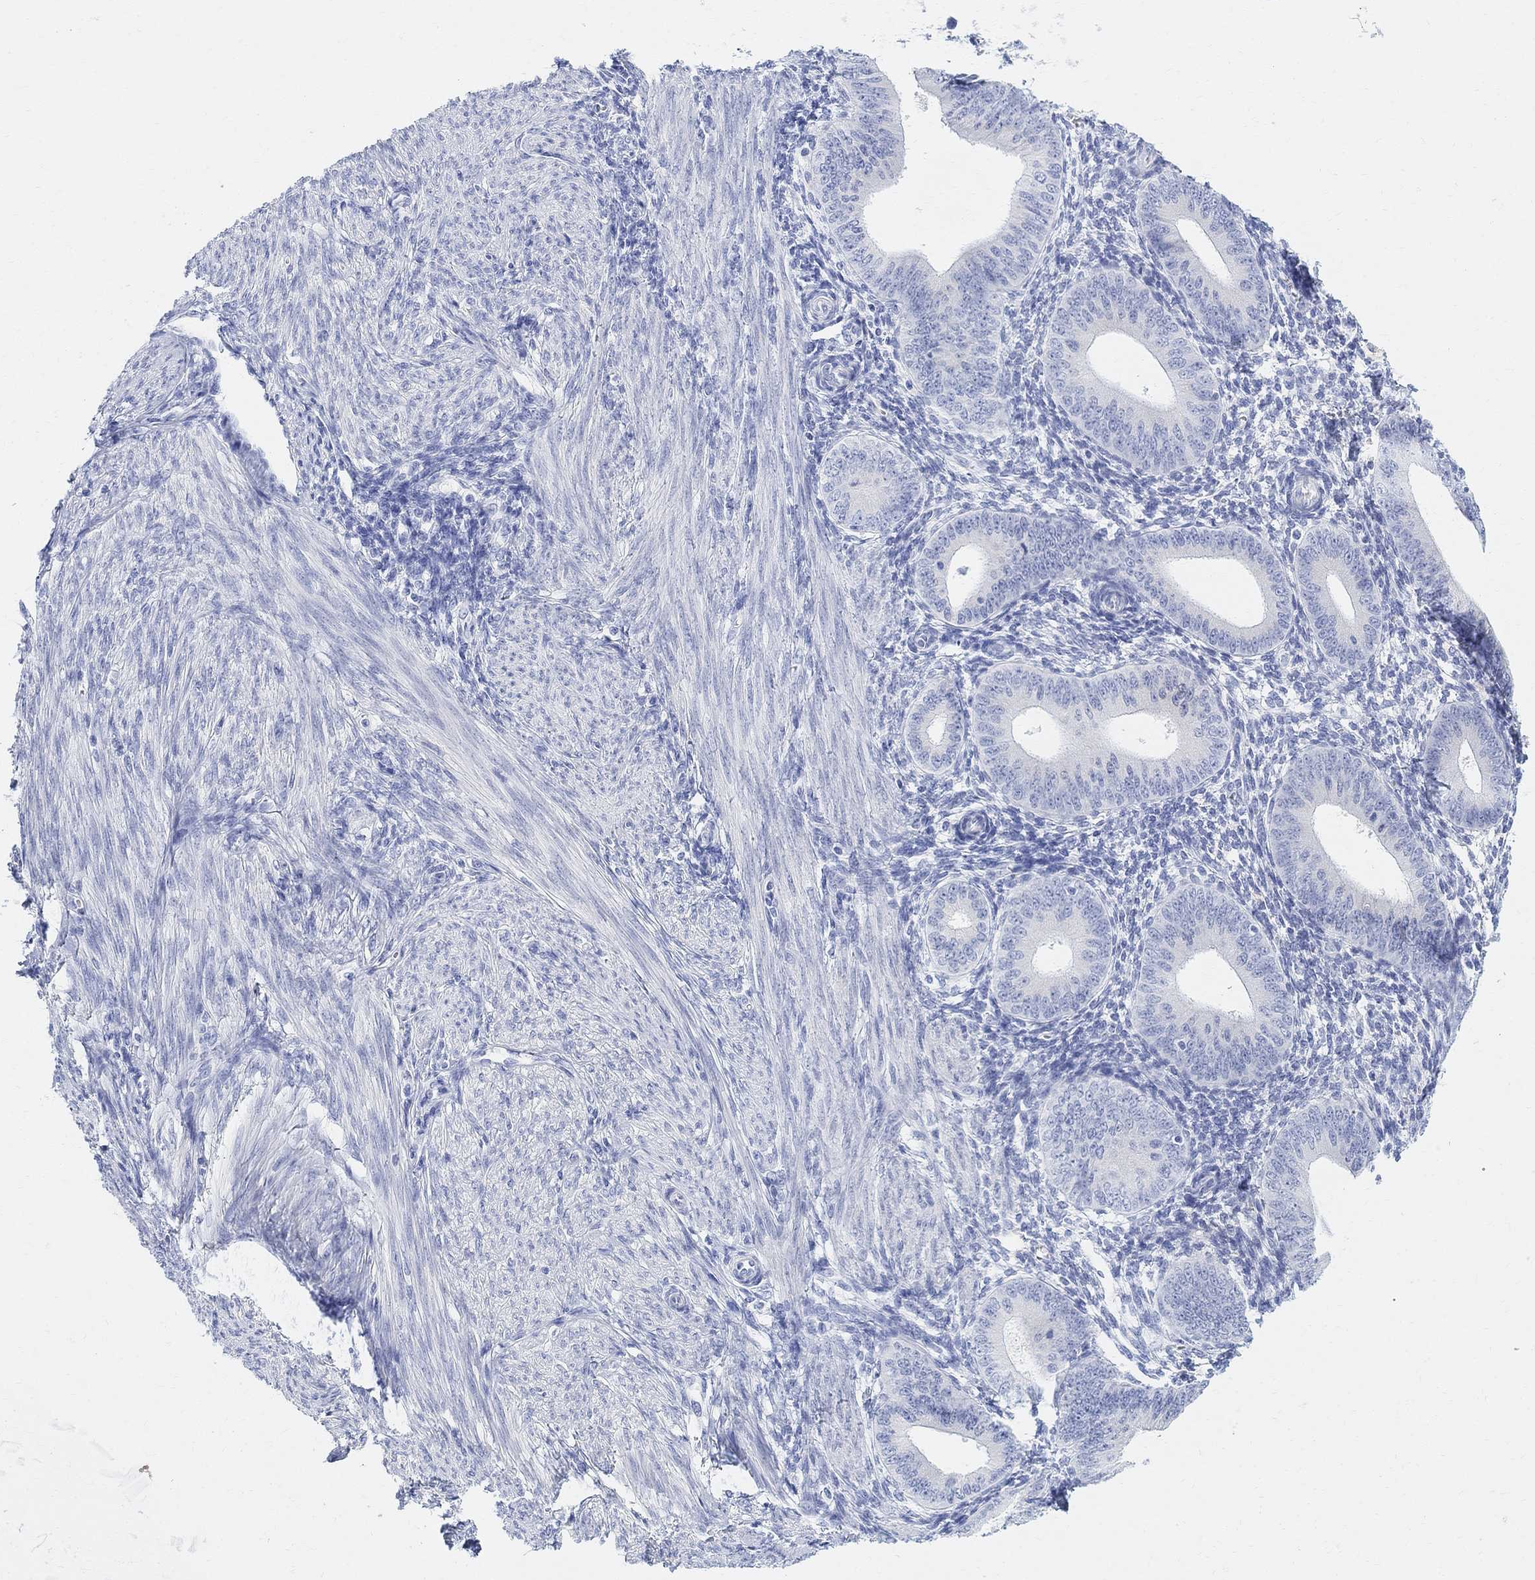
{"staining": {"intensity": "negative", "quantity": "none", "location": "none"}, "tissue": "endometrium", "cell_type": "Cells in endometrial stroma", "image_type": "normal", "snomed": [{"axis": "morphology", "description": "Normal tissue, NOS"}, {"axis": "topography", "description": "Endometrium"}], "caption": "IHC of benign human endometrium shows no staining in cells in endometrial stroma. The staining is performed using DAB brown chromogen with nuclei counter-stained in using hematoxylin.", "gene": "RETNLB", "patient": {"sex": "female", "age": 39}}